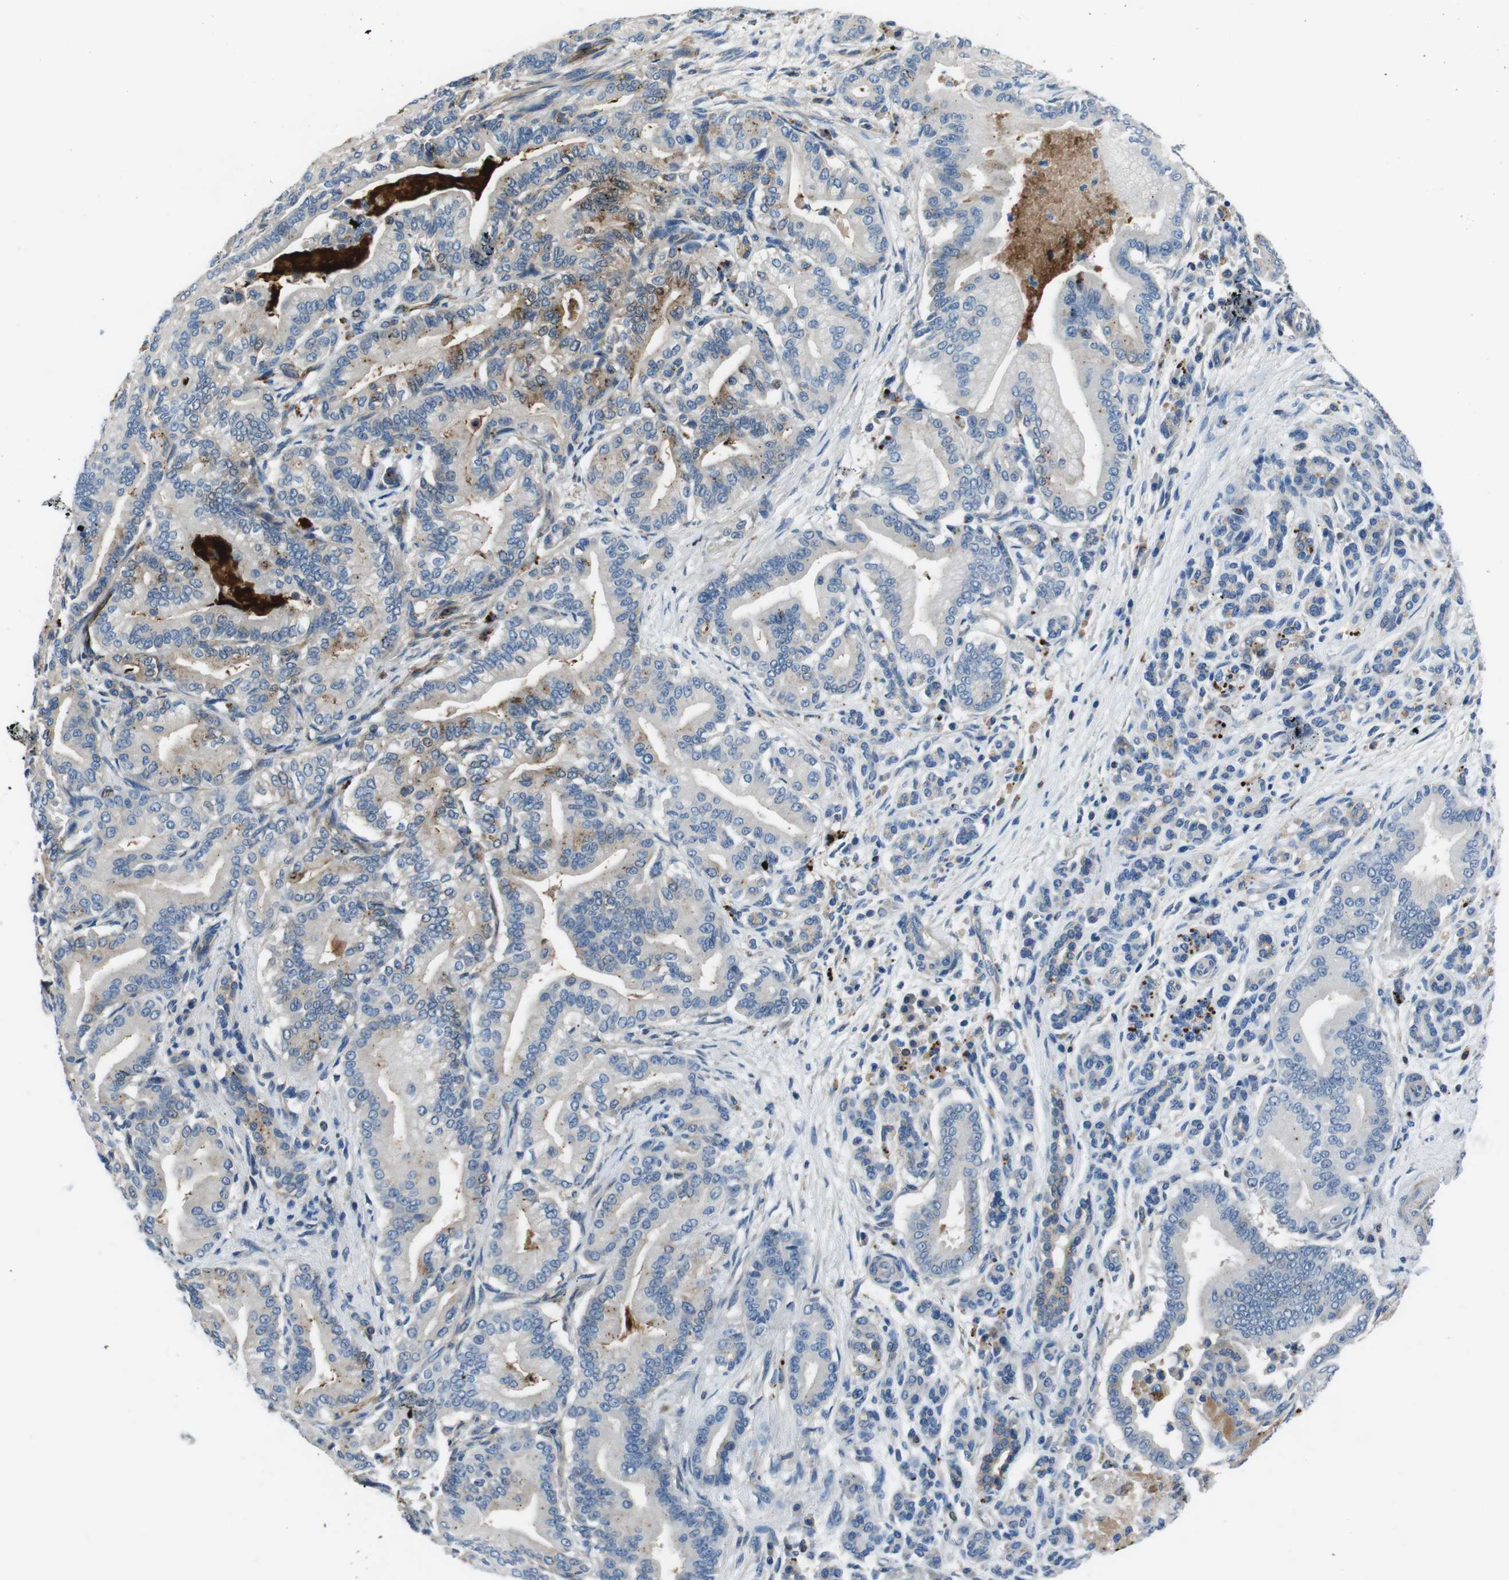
{"staining": {"intensity": "moderate", "quantity": "<25%", "location": "cytoplasmic/membranous"}, "tissue": "pancreatic cancer", "cell_type": "Tumor cells", "image_type": "cancer", "snomed": [{"axis": "morphology", "description": "Normal tissue, NOS"}, {"axis": "morphology", "description": "Adenocarcinoma, NOS"}, {"axis": "topography", "description": "Pancreas"}], "caption": "Immunohistochemical staining of human pancreatic cancer (adenocarcinoma) exhibits moderate cytoplasmic/membranous protein expression in about <25% of tumor cells.", "gene": "TULP3", "patient": {"sex": "male", "age": 63}}